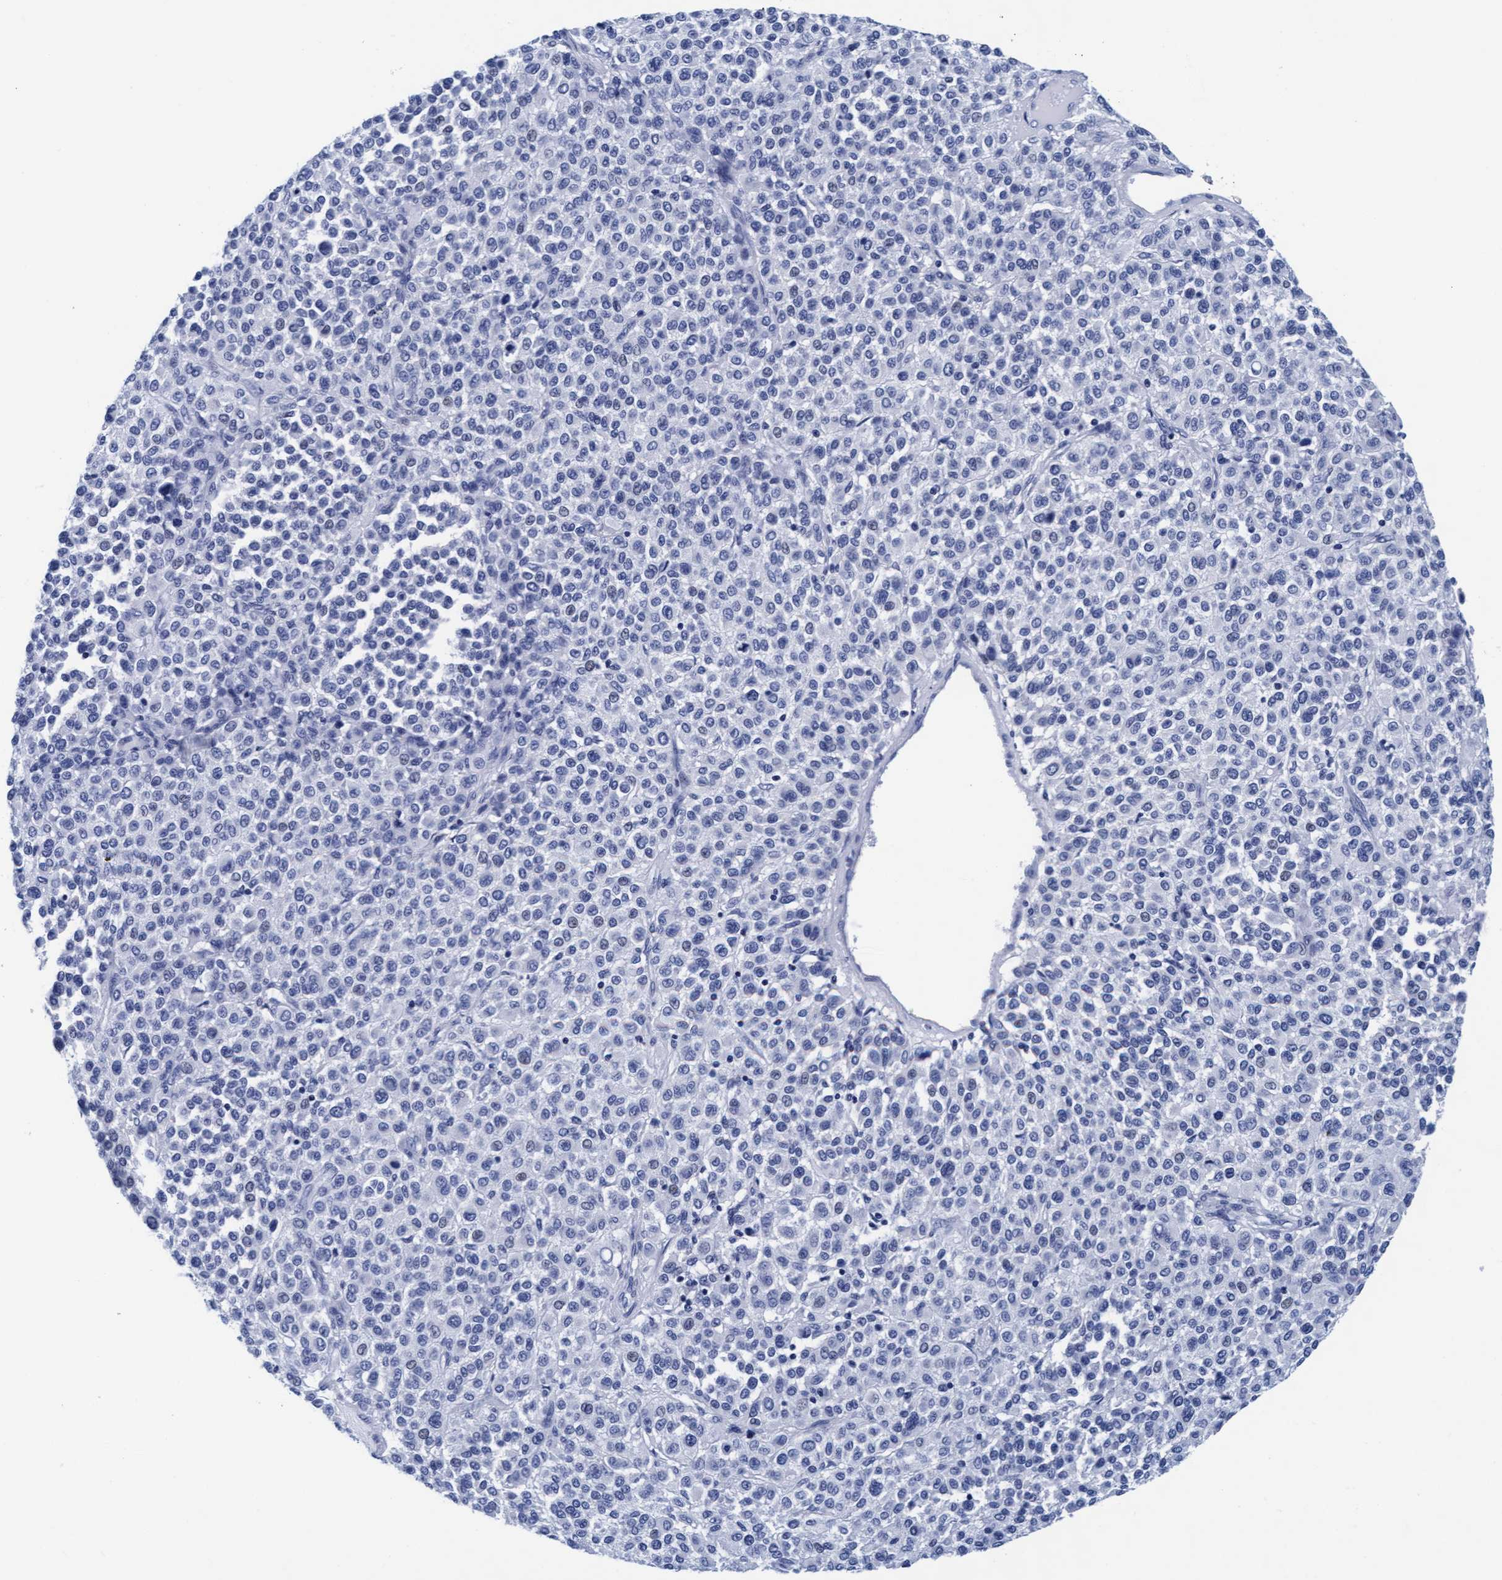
{"staining": {"intensity": "negative", "quantity": "none", "location": "none"}, "tissue": "melanoma", "cell_type": "Tumor cells", "image_type": "cancer", "snomed": [{"axis": "morphology", "description": "Malignant melanoma, Metastatic site"}, {"axis": "topography", "description": "Pancreas"}], "caption": "A high-resolution histopathology image shows immunohistochemistry (IHC) staining of melanoma, which reveals no significant positivity in tumor cells.", "gene": "ARSG", "patient": {"sex": "female", "age": 30}}